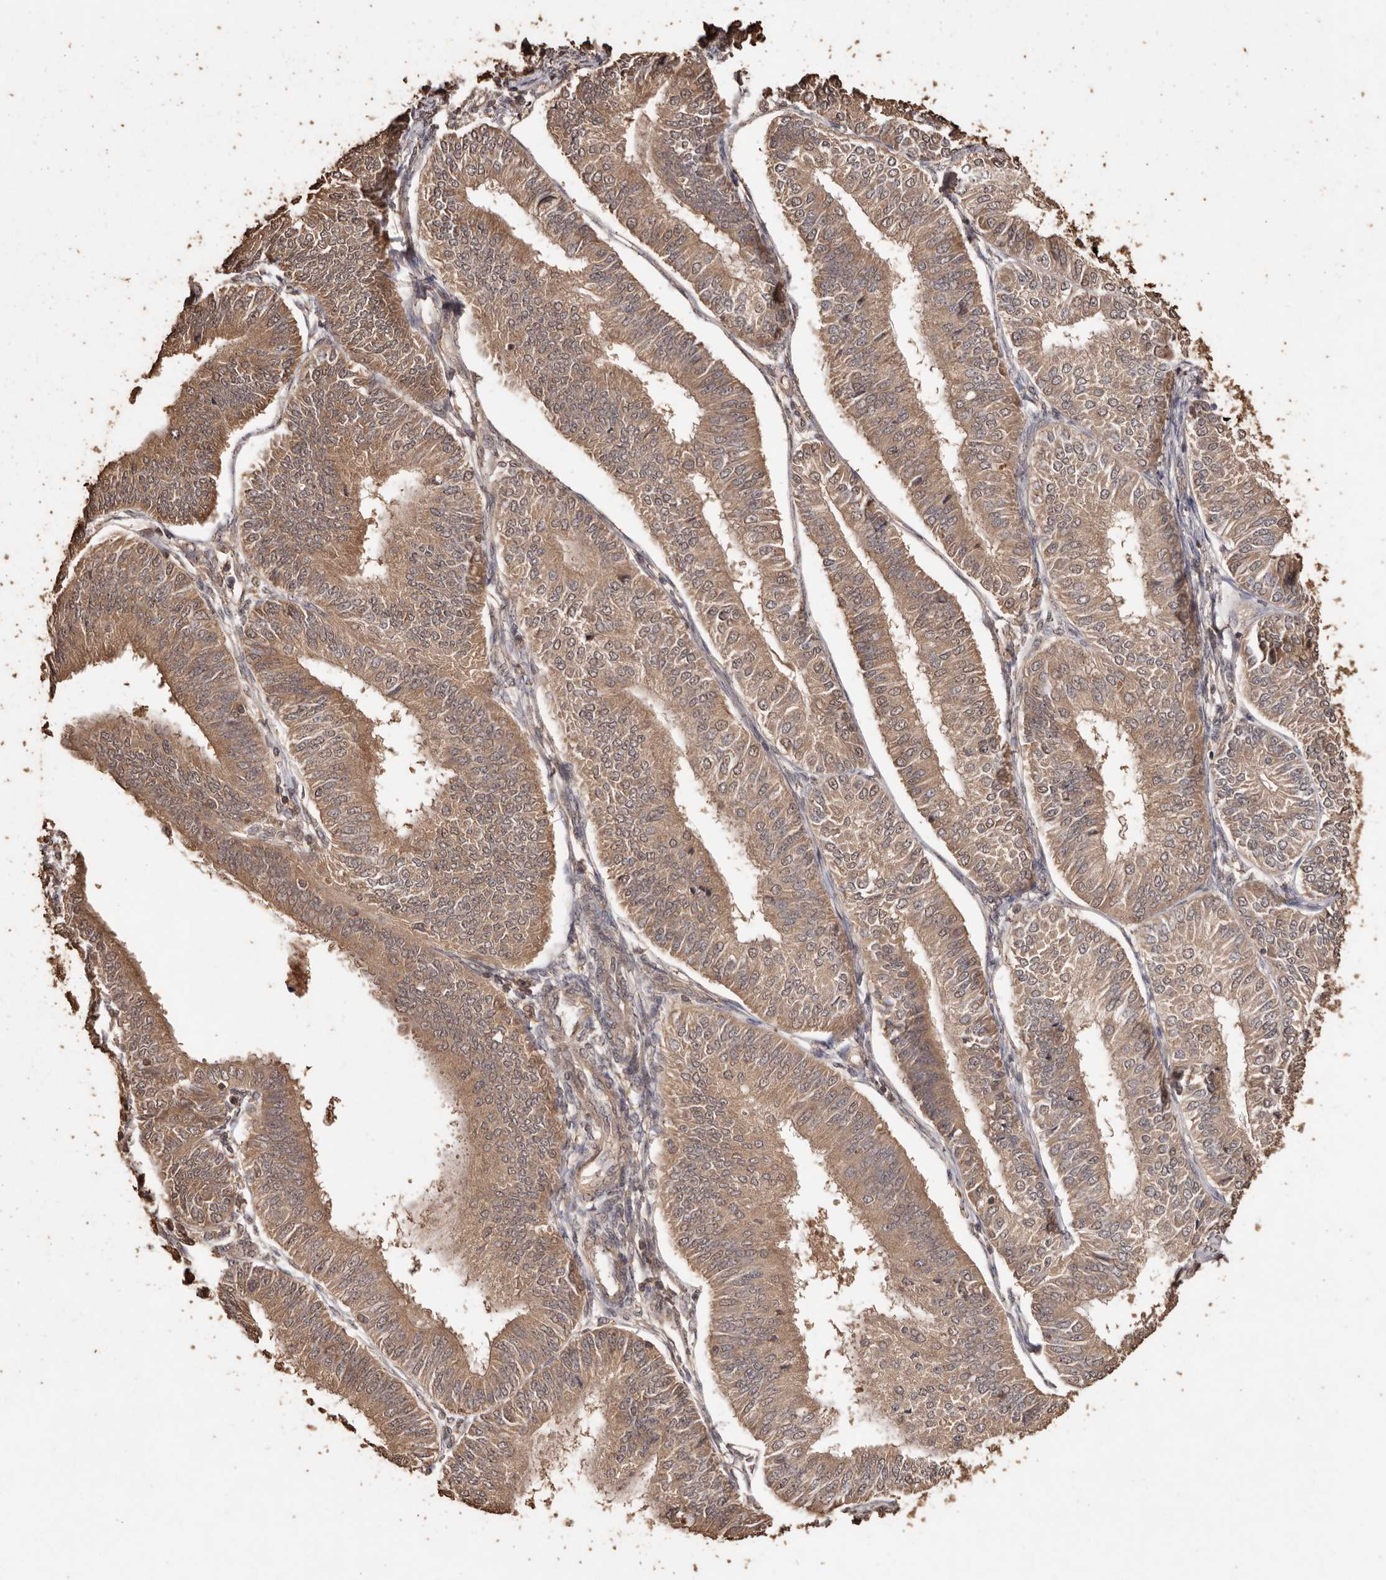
{"staining": {"intensity": "moderate", "quantity": ">75%", "location": "cytoplasmic/membranous"}, "tissue": "endometrial cancer", "cell_type": "Tumor cells", "image_type": "cancer", "snomed": [{"axis": "morphology", "description": "Adenocarcinoma, NOS"}, {"axis": "topography", "description": "Endometrium"}], "caption": "Immunohistochemical staining of endometrial cancer exhibits medium levels of moderate cytoplasmic/membranous positivity in about >75% of tumor cells.", "gene": "PKDCC", "patient": {"sex": "female", "age": 58}}